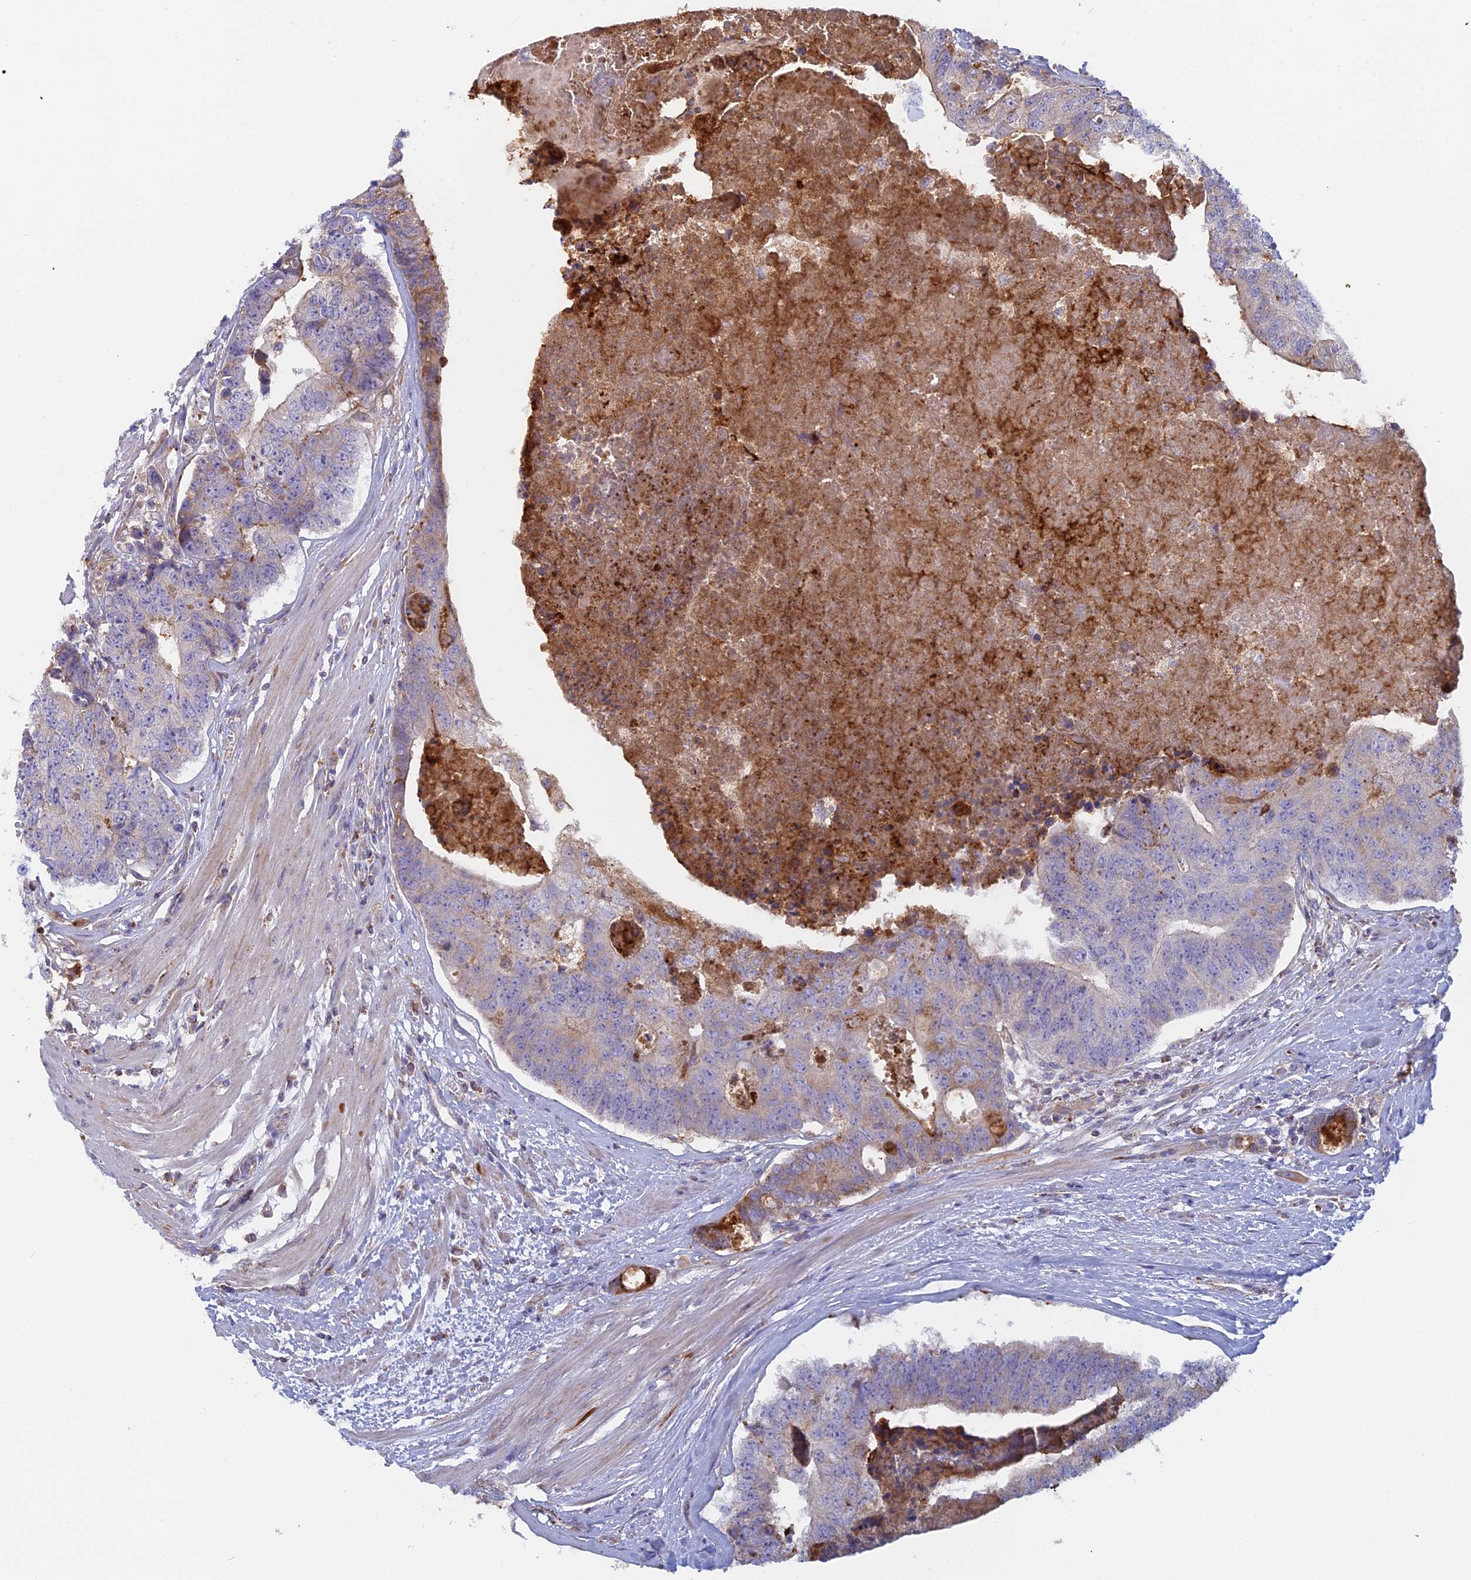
{"staining": {"intensity": "weak", "quantity": "<25%", "location": "cytoplasmic/membranous"}, "tissue": "colorectal cancer", "cell_type": "Tumor cells", "image_type": "cancer", "snomed": [{"axis": "morphology", "description": "Adenocarcinoma, NOS"}, {"axis": "topography", "description": "Colon"}], "caption": "Immunohistochemical staining of colorectal cancer demonstrates no significant positivity in tumor cells.", "gene": "IFTAP", "patient": {"sex": "female", "age": 67}}